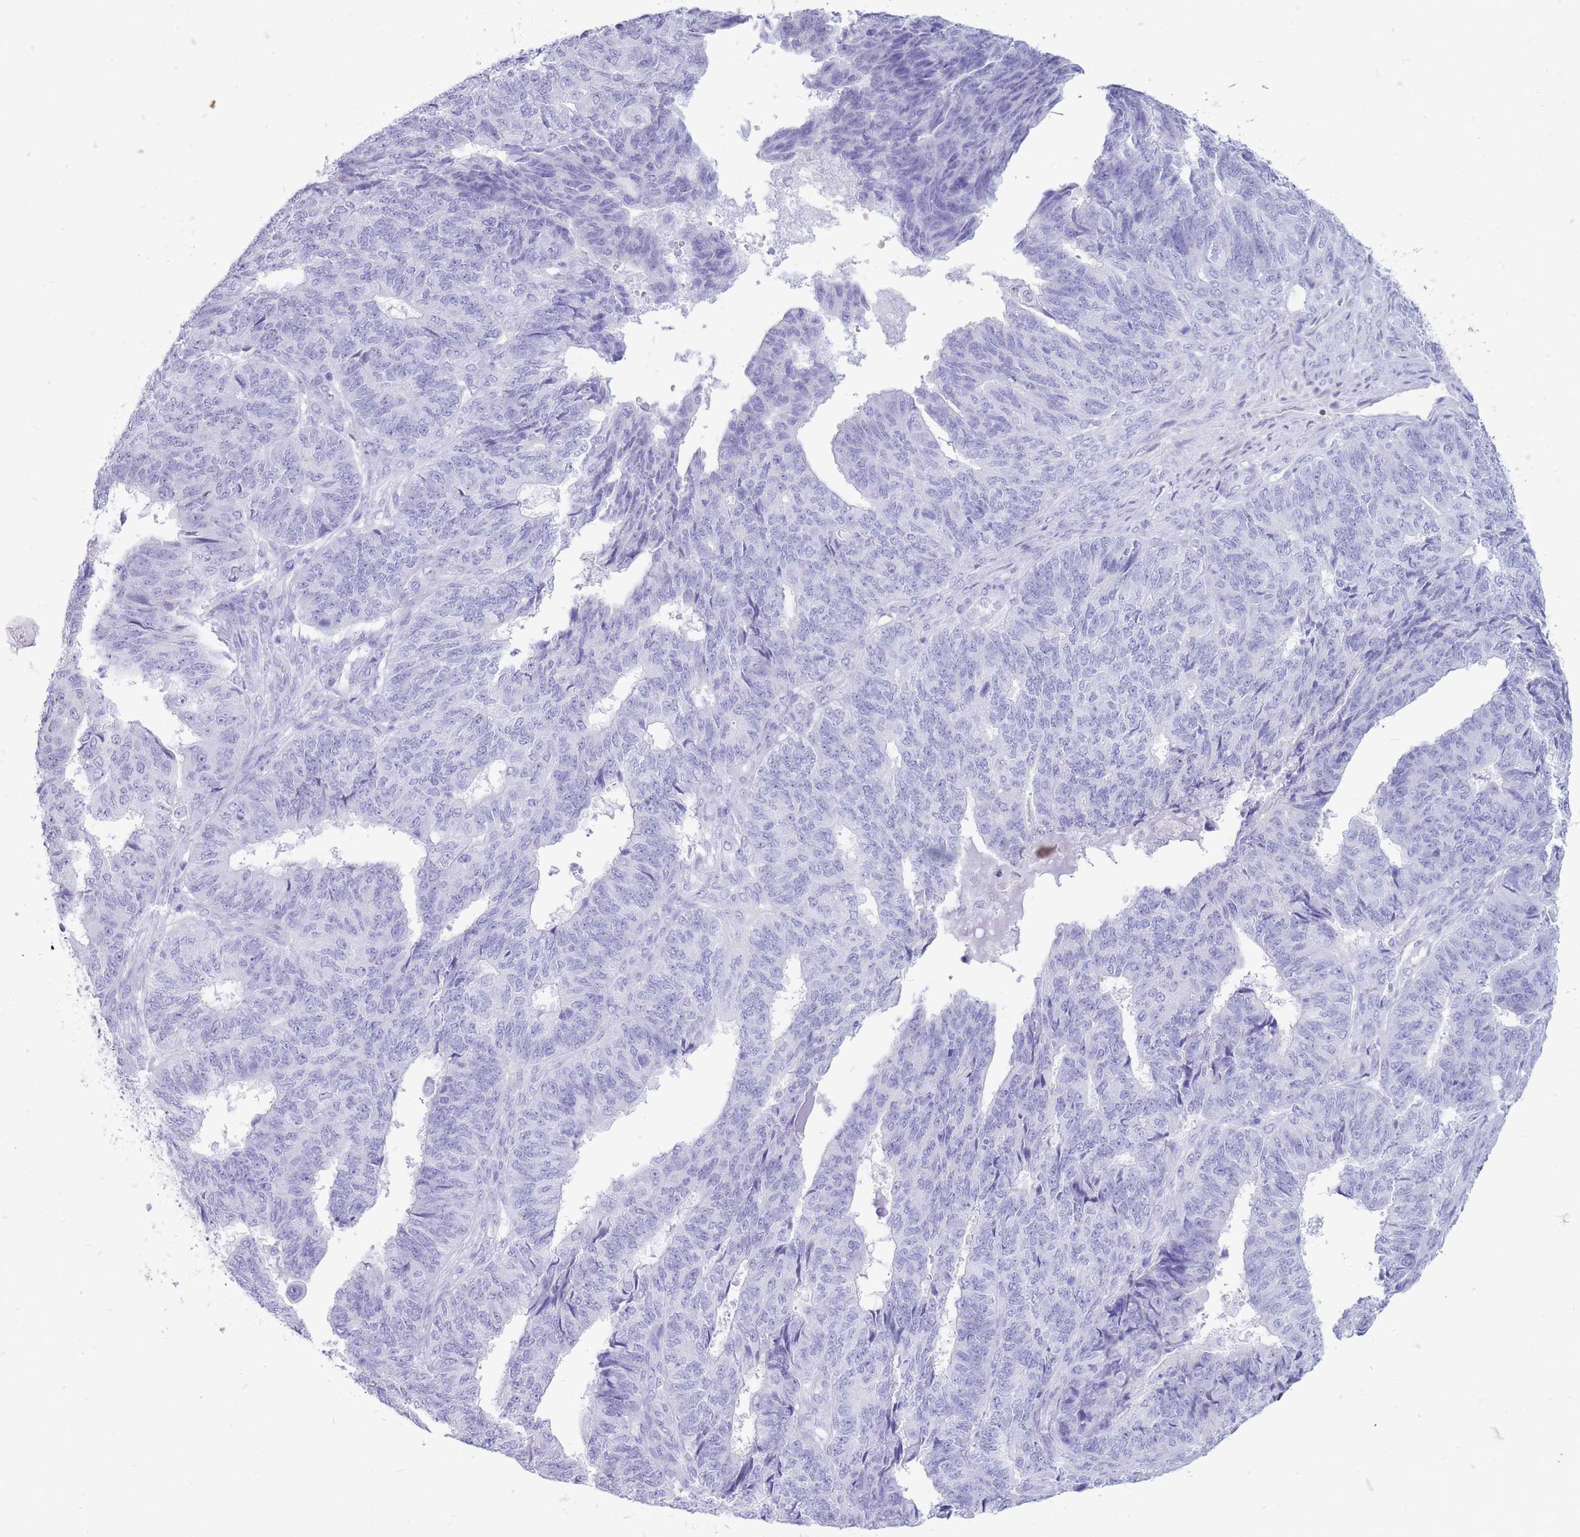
{"staining": {"intensity": "negative", "quantity": "none", "location": "none"}, "tissue": "endometrial cancer", "cell_type": "Tumor cells", "image_type": "cancer", "snomed": [{"axis": "morphology", "description": "Adenocarcinoma, NOS"}, {"axis": "topography", "description": "Endometrium"}], "caption": "High magnification brightfield microscopy of endometrial adenocarcinoma stained with DAB (3,3'-diaminobenzidine) (brown) and counterstained with hematoxylin (blue): tumor cells show no significant staining. Nuclei are stained in blue.", "gene": "ZFP37", "patient": {"sex": "female", "age": 32}}